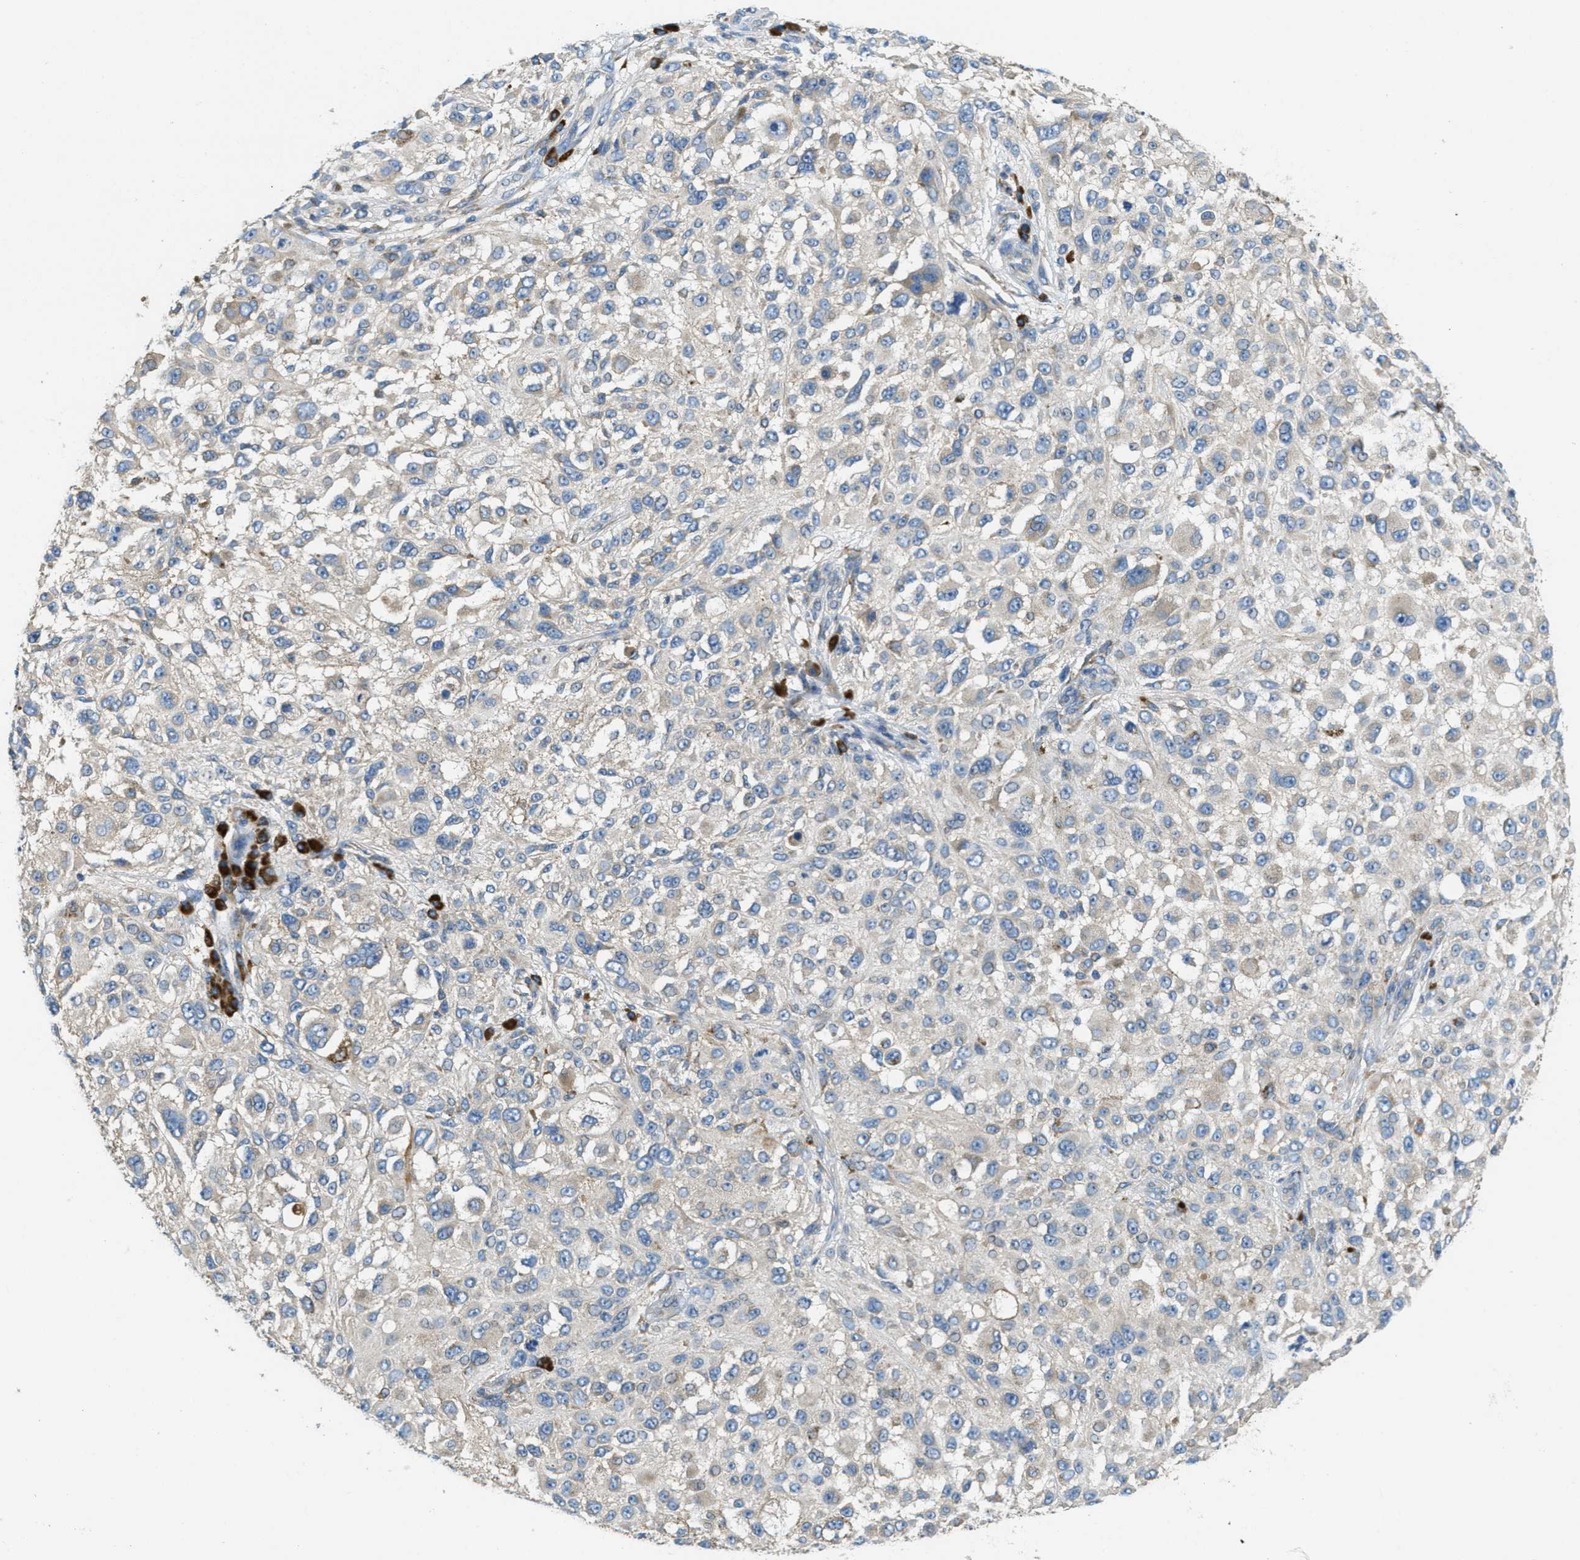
{"staining": {"intensity": "negative", "quantity": "none", "location": "none"}, "tissue": "melanoma", "cell_type": "Tumor cells", "image_type": "cancer", "snomed": [{"axis": "morphology", "description": "Necrosis, NOS"}, {"axis": "morphology", "description": "Malignant melanoma, NOS"}, {"axis": "topography", "description": "Skin"}], "caption": "Immunohistochemical staining of human melanoma displays no significant expression in tumor cells.", "gene": "SSR1", "patient": {"sex": "female", "age": 87}}